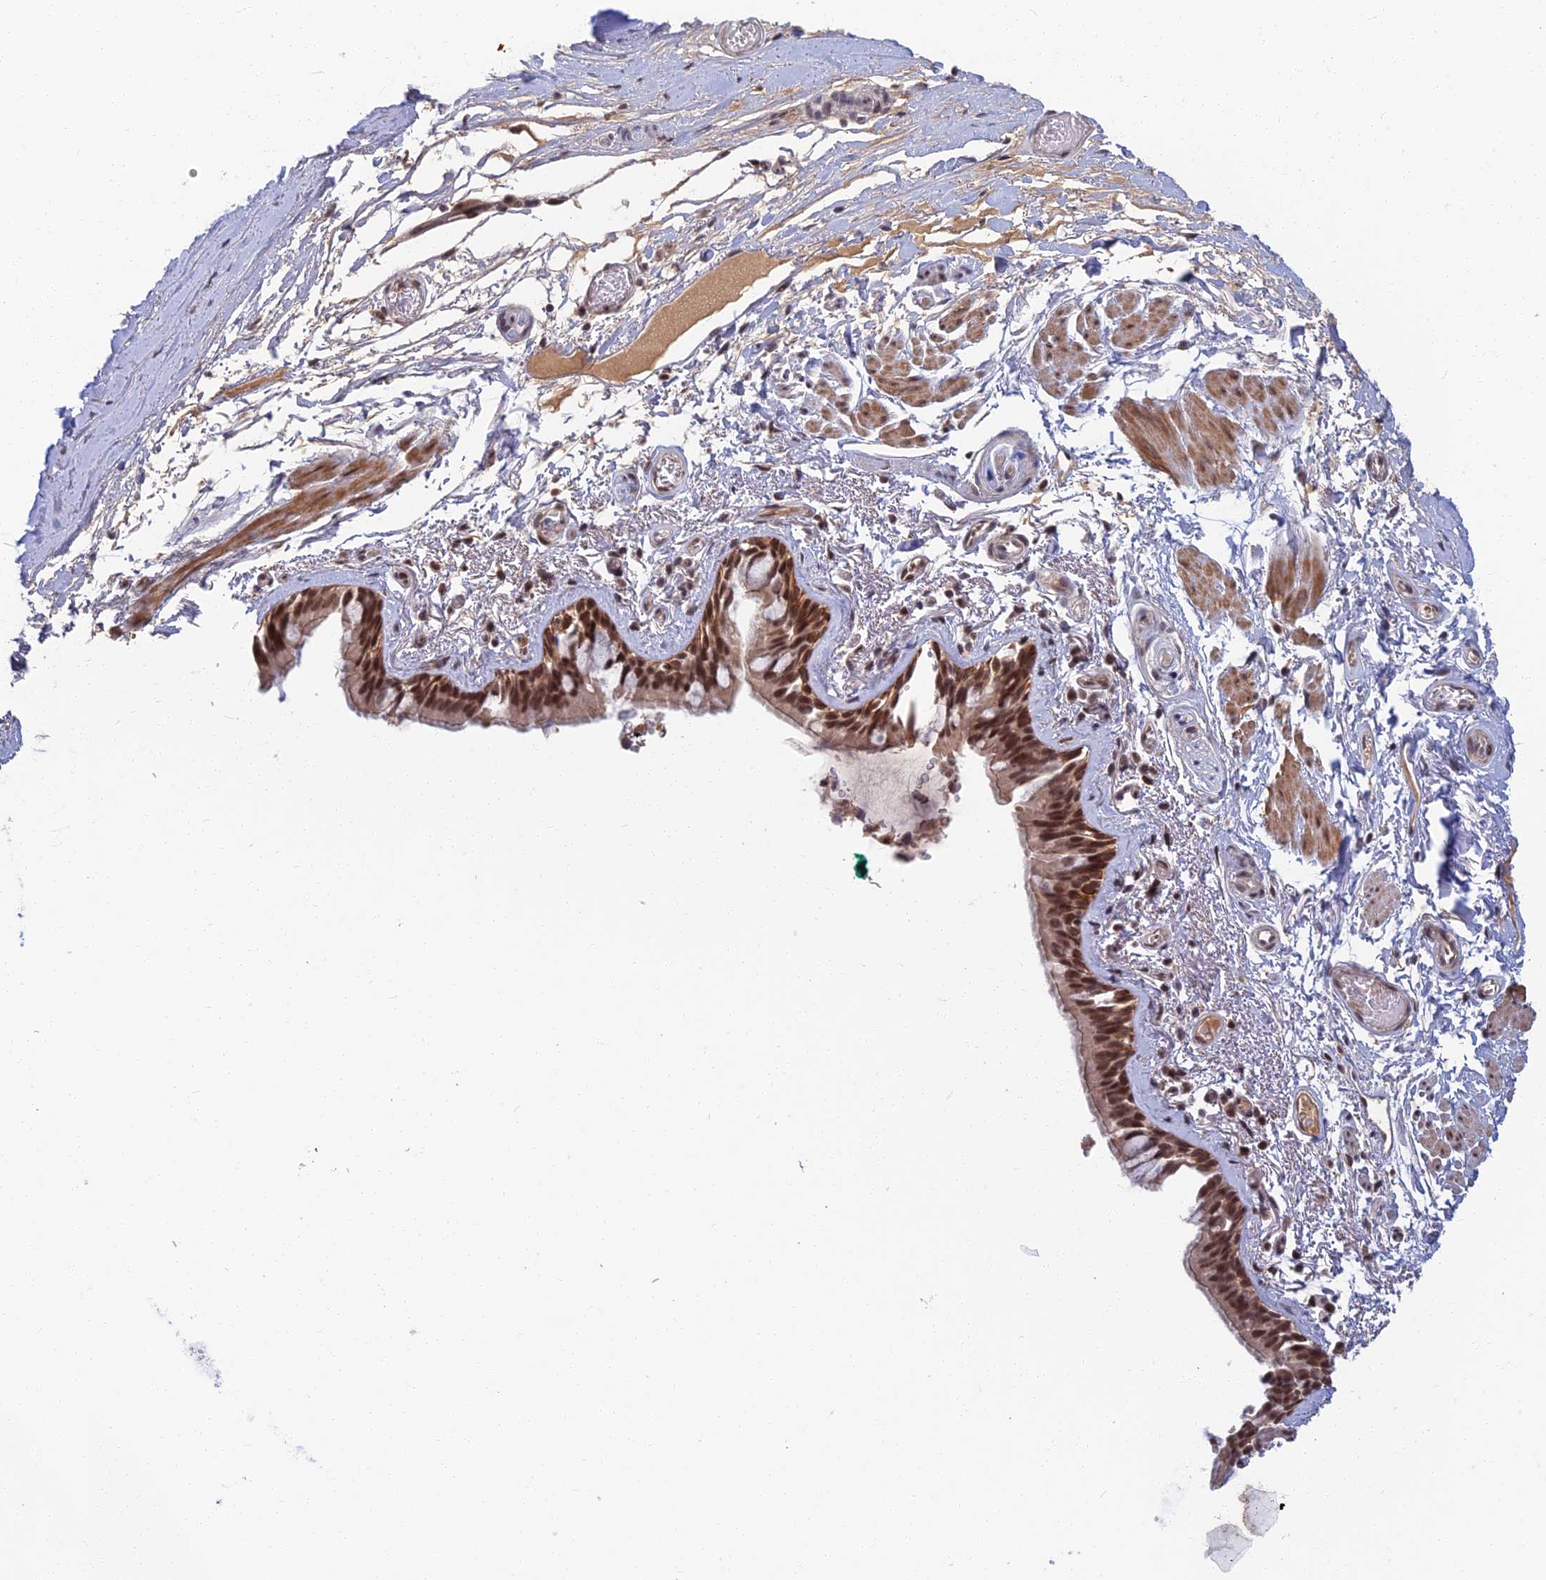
{"staining": {"intensity": "strong", "quantity": ">75%", "location": "cytoplasmic/membranous,nuclear"}, "tissue": "bronchus", "cell_type": "Respiratory epithelial cells", "image_type": "normal", "snomed": [{"axis": "morphology", "description": "Normal tissue, NOS"}, {"axis": "topography", "description": "Cartilage tissue"}], "caption": "About >75% of respiratory epithelial cells in benign bronchus reveal strong cytoplasmic/membranous,nuclear protein staining as visualized by brown immunohistochemical staining.", "gene": "TCEA2", "patient": {"sex": "male", "age": 63}}